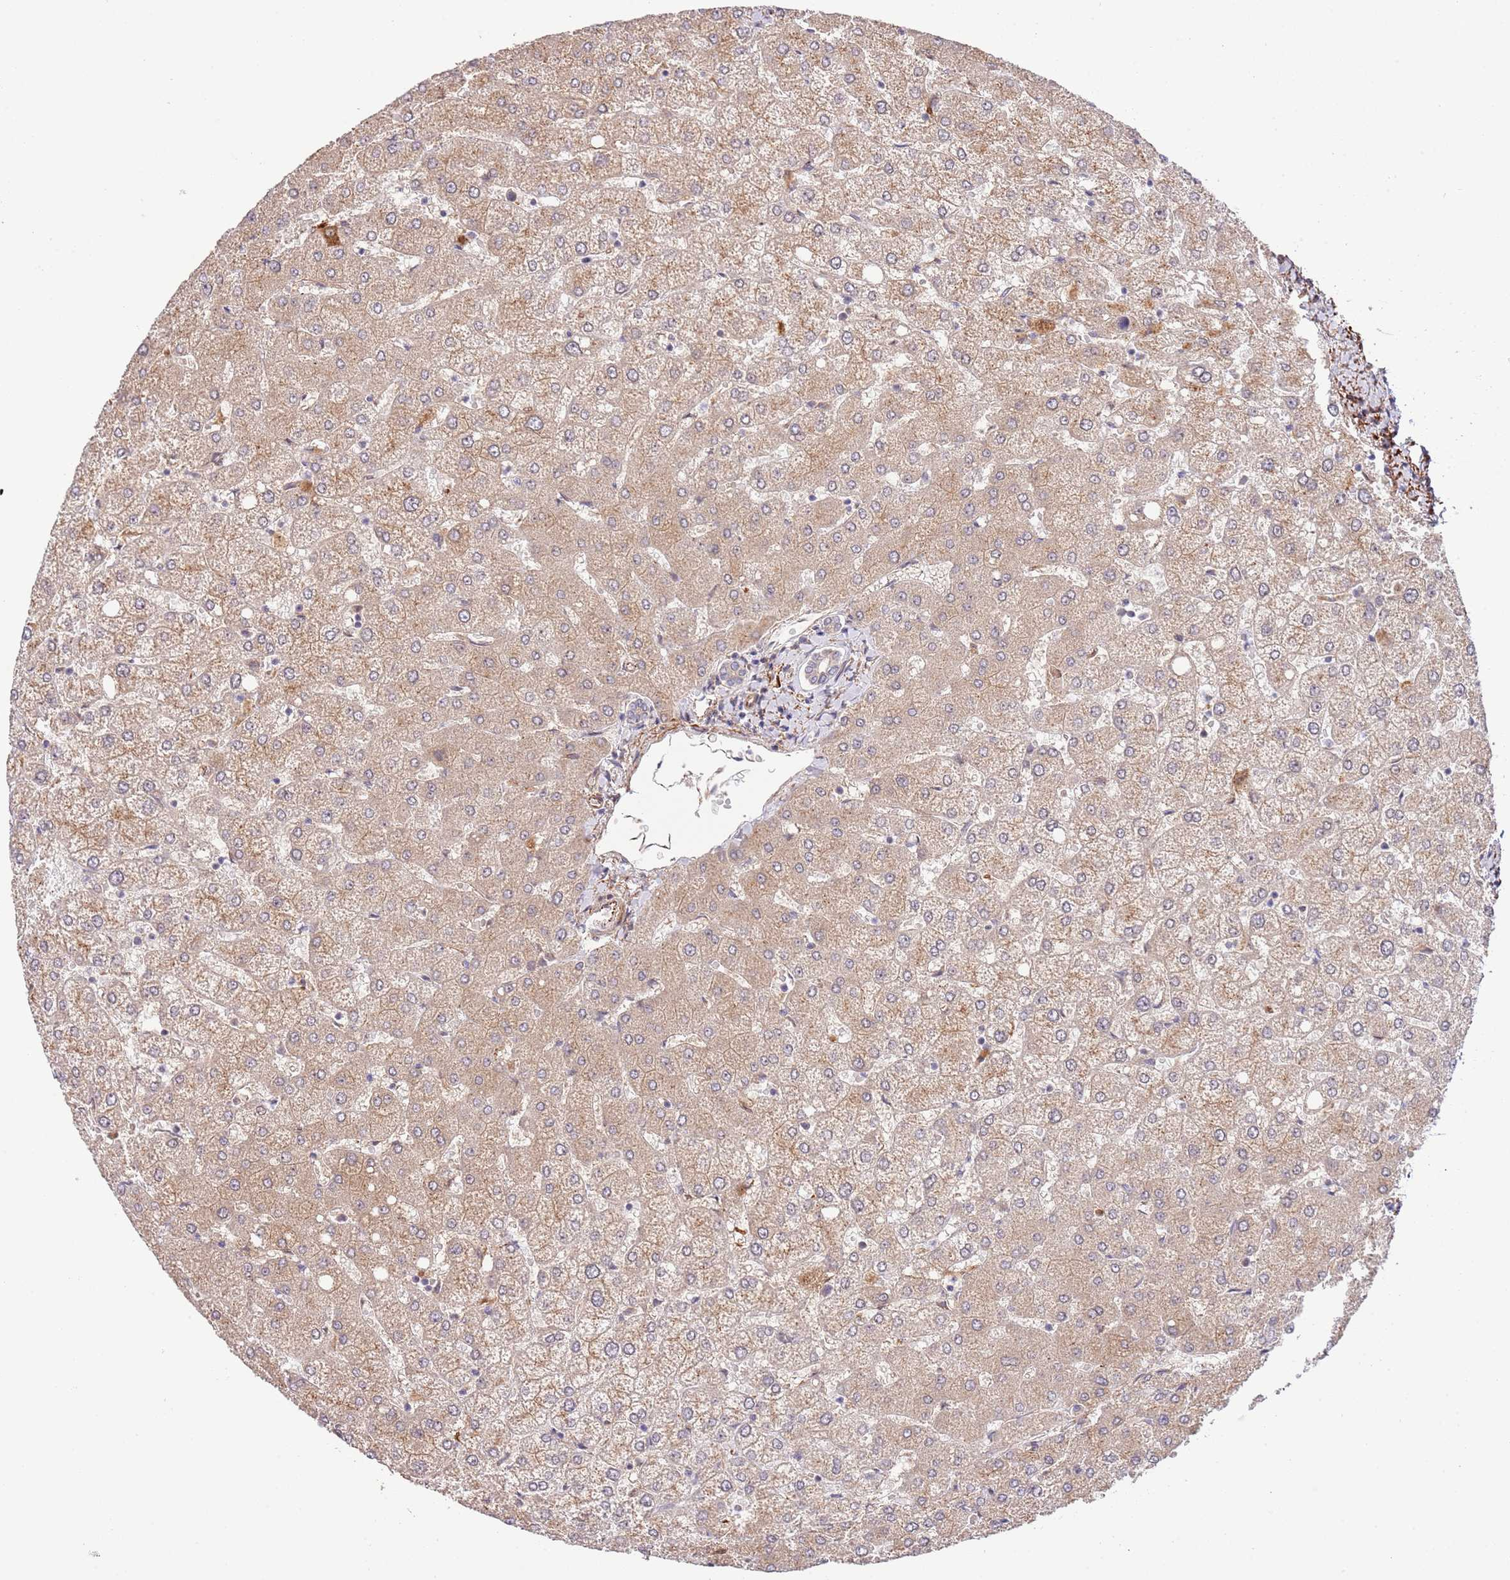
{"staining": {"intensity": "weak", "quantity": ">75%", "location": "cytoplasmic/membranous"}, "tissue": "liver", "cell_type": "Cholangiocytes", "image_type": "normal", "snomed": [{"axis": "morphology", "description": "Normal tissue, NOS"}, {"axis": "topography", "description": "Liver"}], "caption": "Protein staining reveals weak cytoplasmic/membranous expression in approximately >75% of cholangiocytes in normal liver.", "gene": "NEK3", "patient": {"sex": "female", "age": 54}}